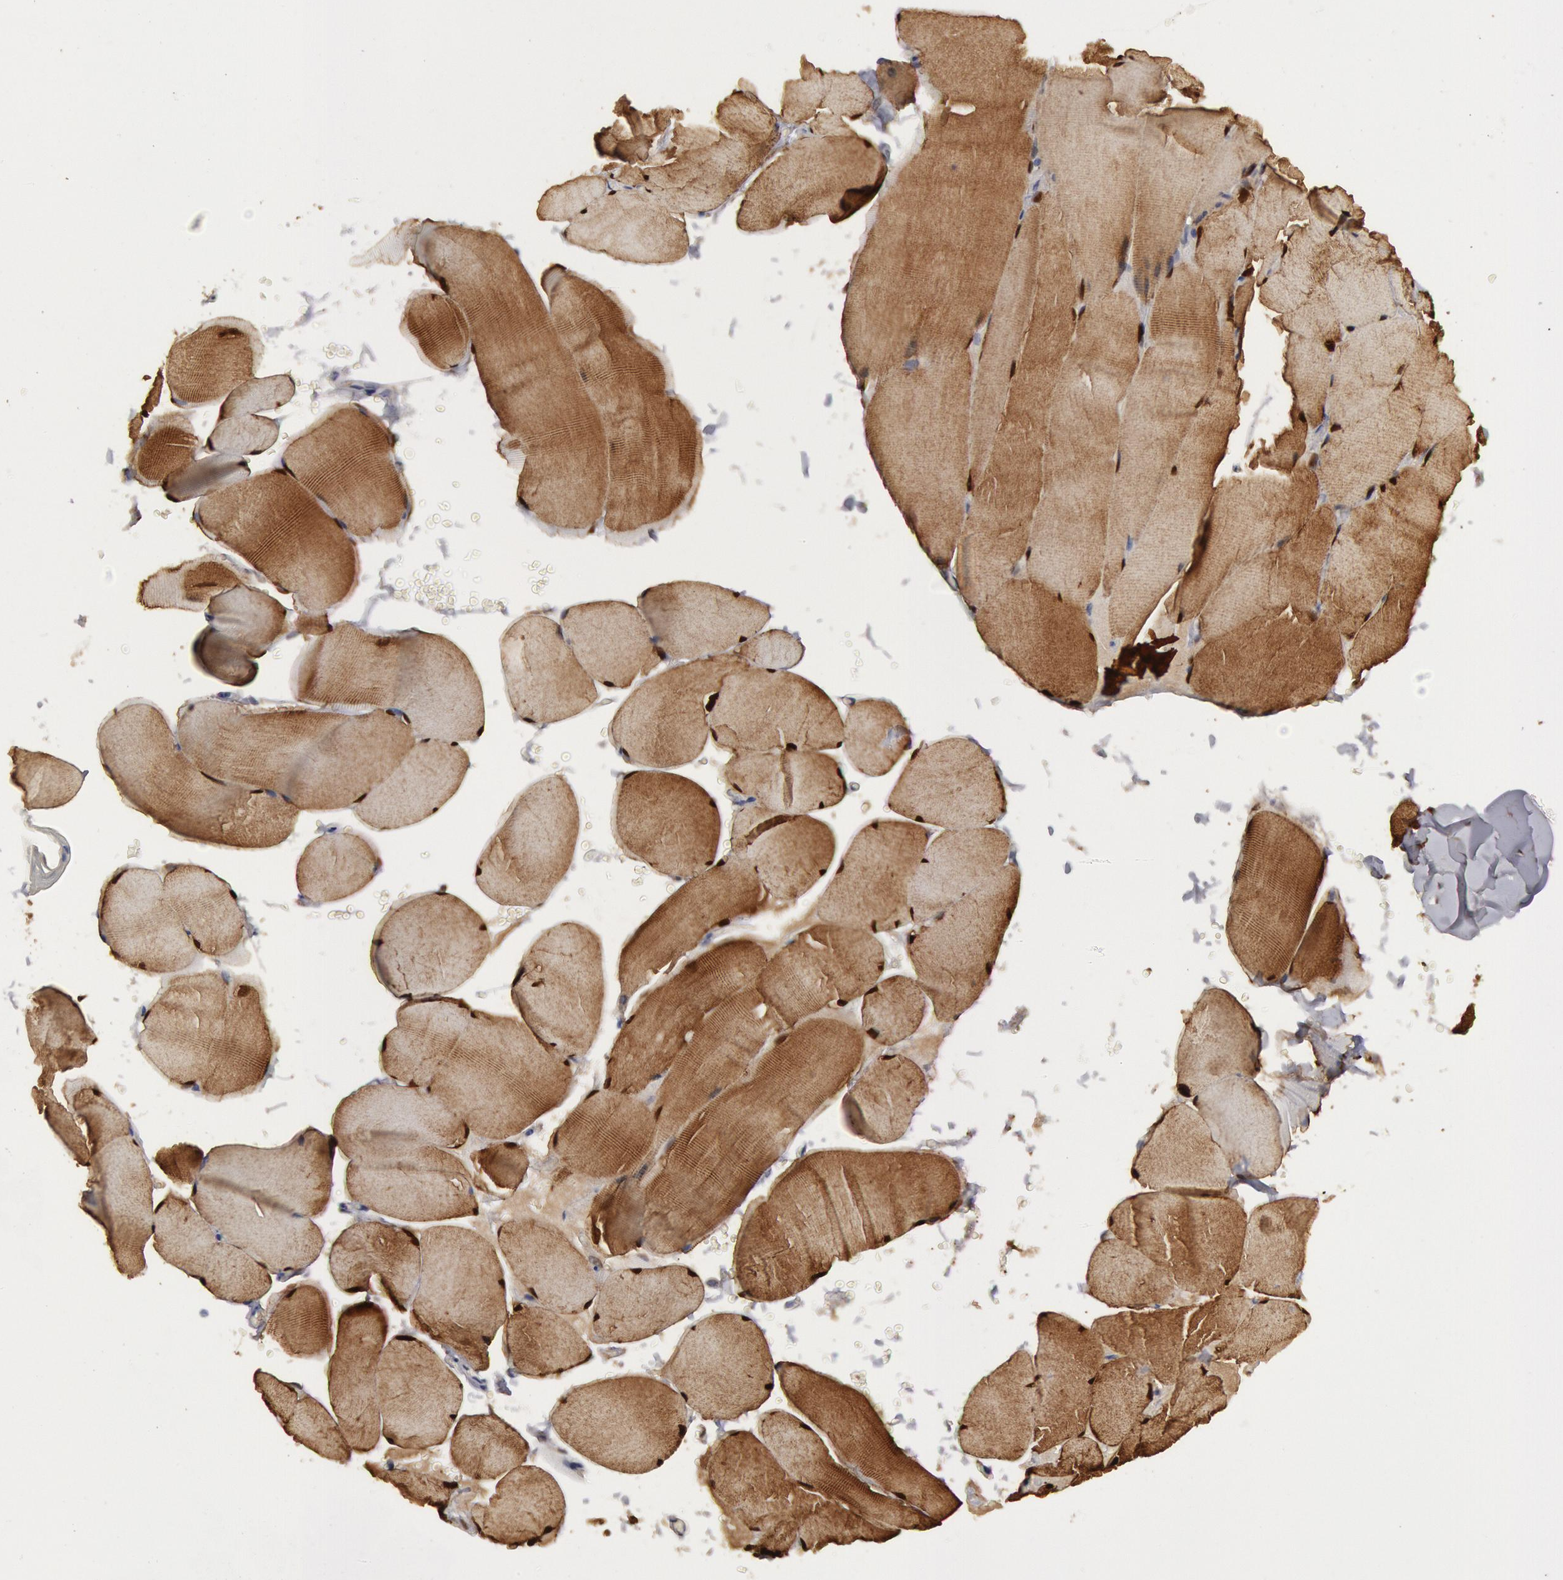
{"staining": {"intensity": "moderate", "quantity": ">75%", "location": "cytoplasmic/membranous,nuclear"}, "tissue": "skeletal muscle", "cell_type": "Myocytes", "image_type": "normal", "snomed": [{"axis": "morphology", "description": "Normal tissue, NOS"}, {"axis": "topography", "description": "Skeletal muscle"}], "caption": "High-power microscopy captured an immunohistochemistry (IHC) image of benign skeletal muscle, revealing moderate cytoplasmic/membranous,nuclear expression in approximately >75% of myocytes.", "gene": "FHL1", "patient": {"sex": "male", "age": 71}}